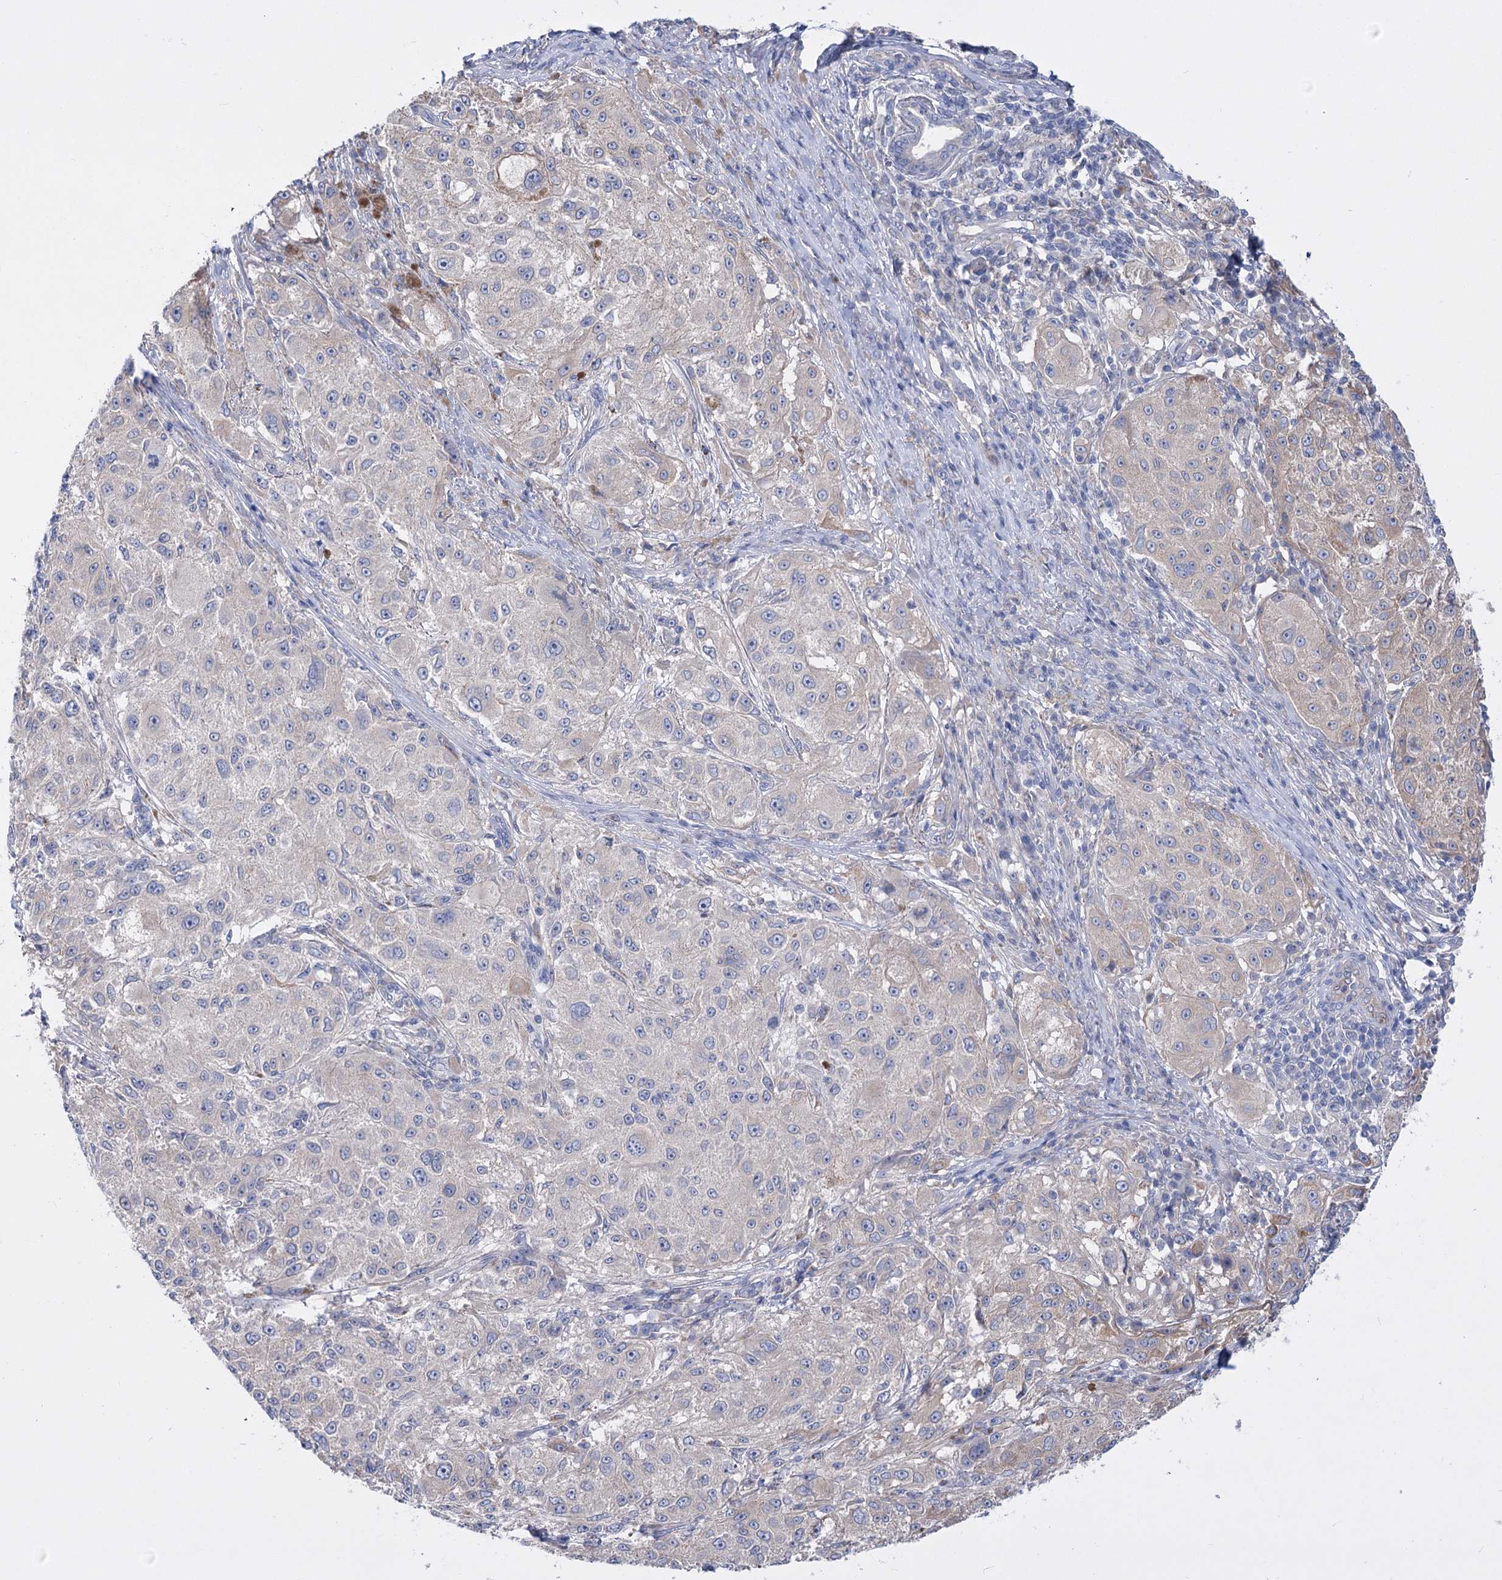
{"staining": {"intensity": "negative", "quantity": "none", "location": "none"}, "tissue": "melanoma", "cell_type": "Tumor cells", "image_type": "cancer", "snomed": [{"axis": "morphology", "description": "Necrosis, NOS"}, {"axis": "morphology", "description": "Malignant melanoma, NOS"}, {"axis": "topography", "description": "Skin"}], "caption": "High magnification brightfield microscopy of malignant melanoma stained with DAB (3,3'-diaminobenzidine) (brown) and counterstained with hematoxylin (blue): tumor cells show no significant expression.", "gene": "LRRC34", "patient": {"sex": "female", "age": 87}}